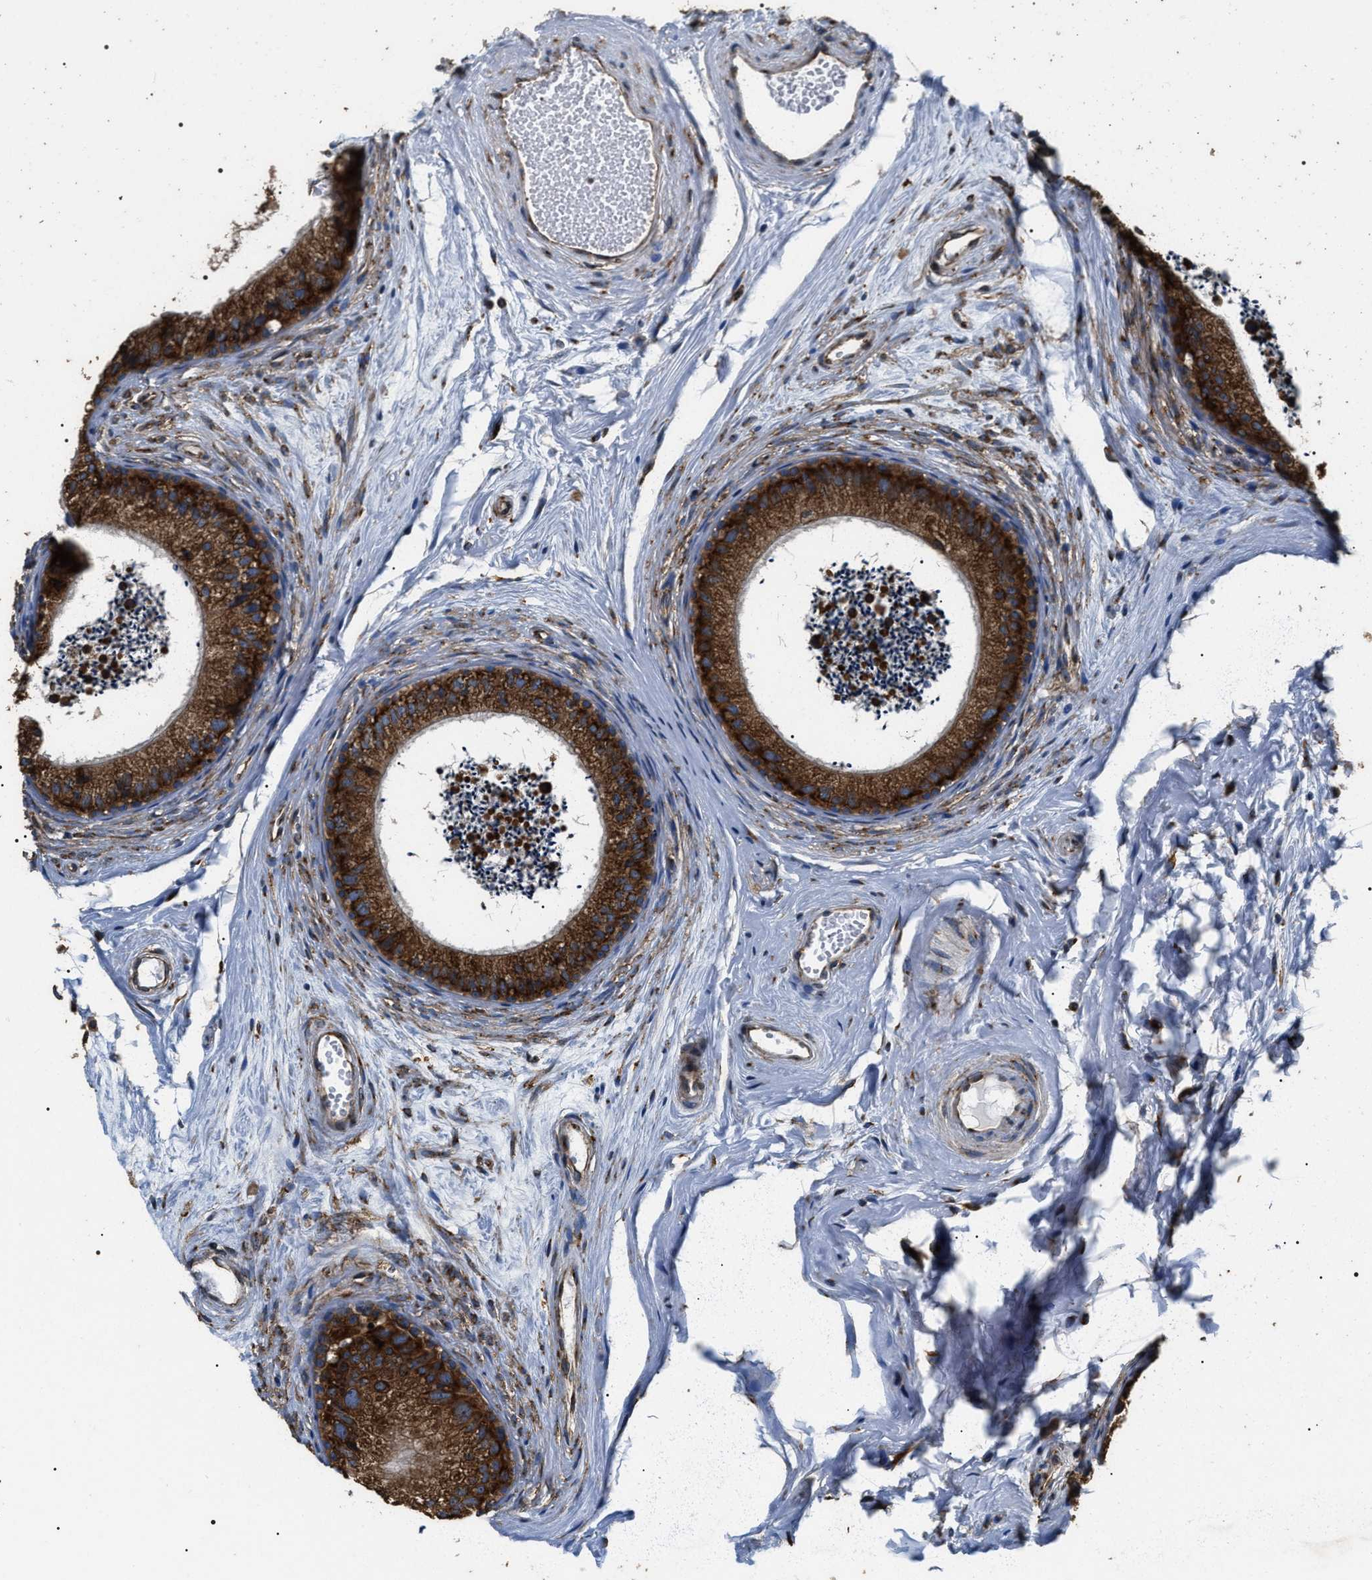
{"staining": {"intensity": "strong", "quantity": ">75%", "location": "cytoplasmic/membranous"}, "tissue": "epididymis", "cell_type": "Glandular cells", "image_type": "normal", "snomed": [{"axis": "morphology", "description": "Normal tissue, NOS"}, {"axis": "topography", "description": "Epididymis"}], "caption": "Immunohistochemical staining of unremarkable epididymis reveals strong cytoplasmic/membranous protein positivity in about >75% of glandular cells.", "gene": "KTN1", "patient": {"sex": "male", "age": 56}}